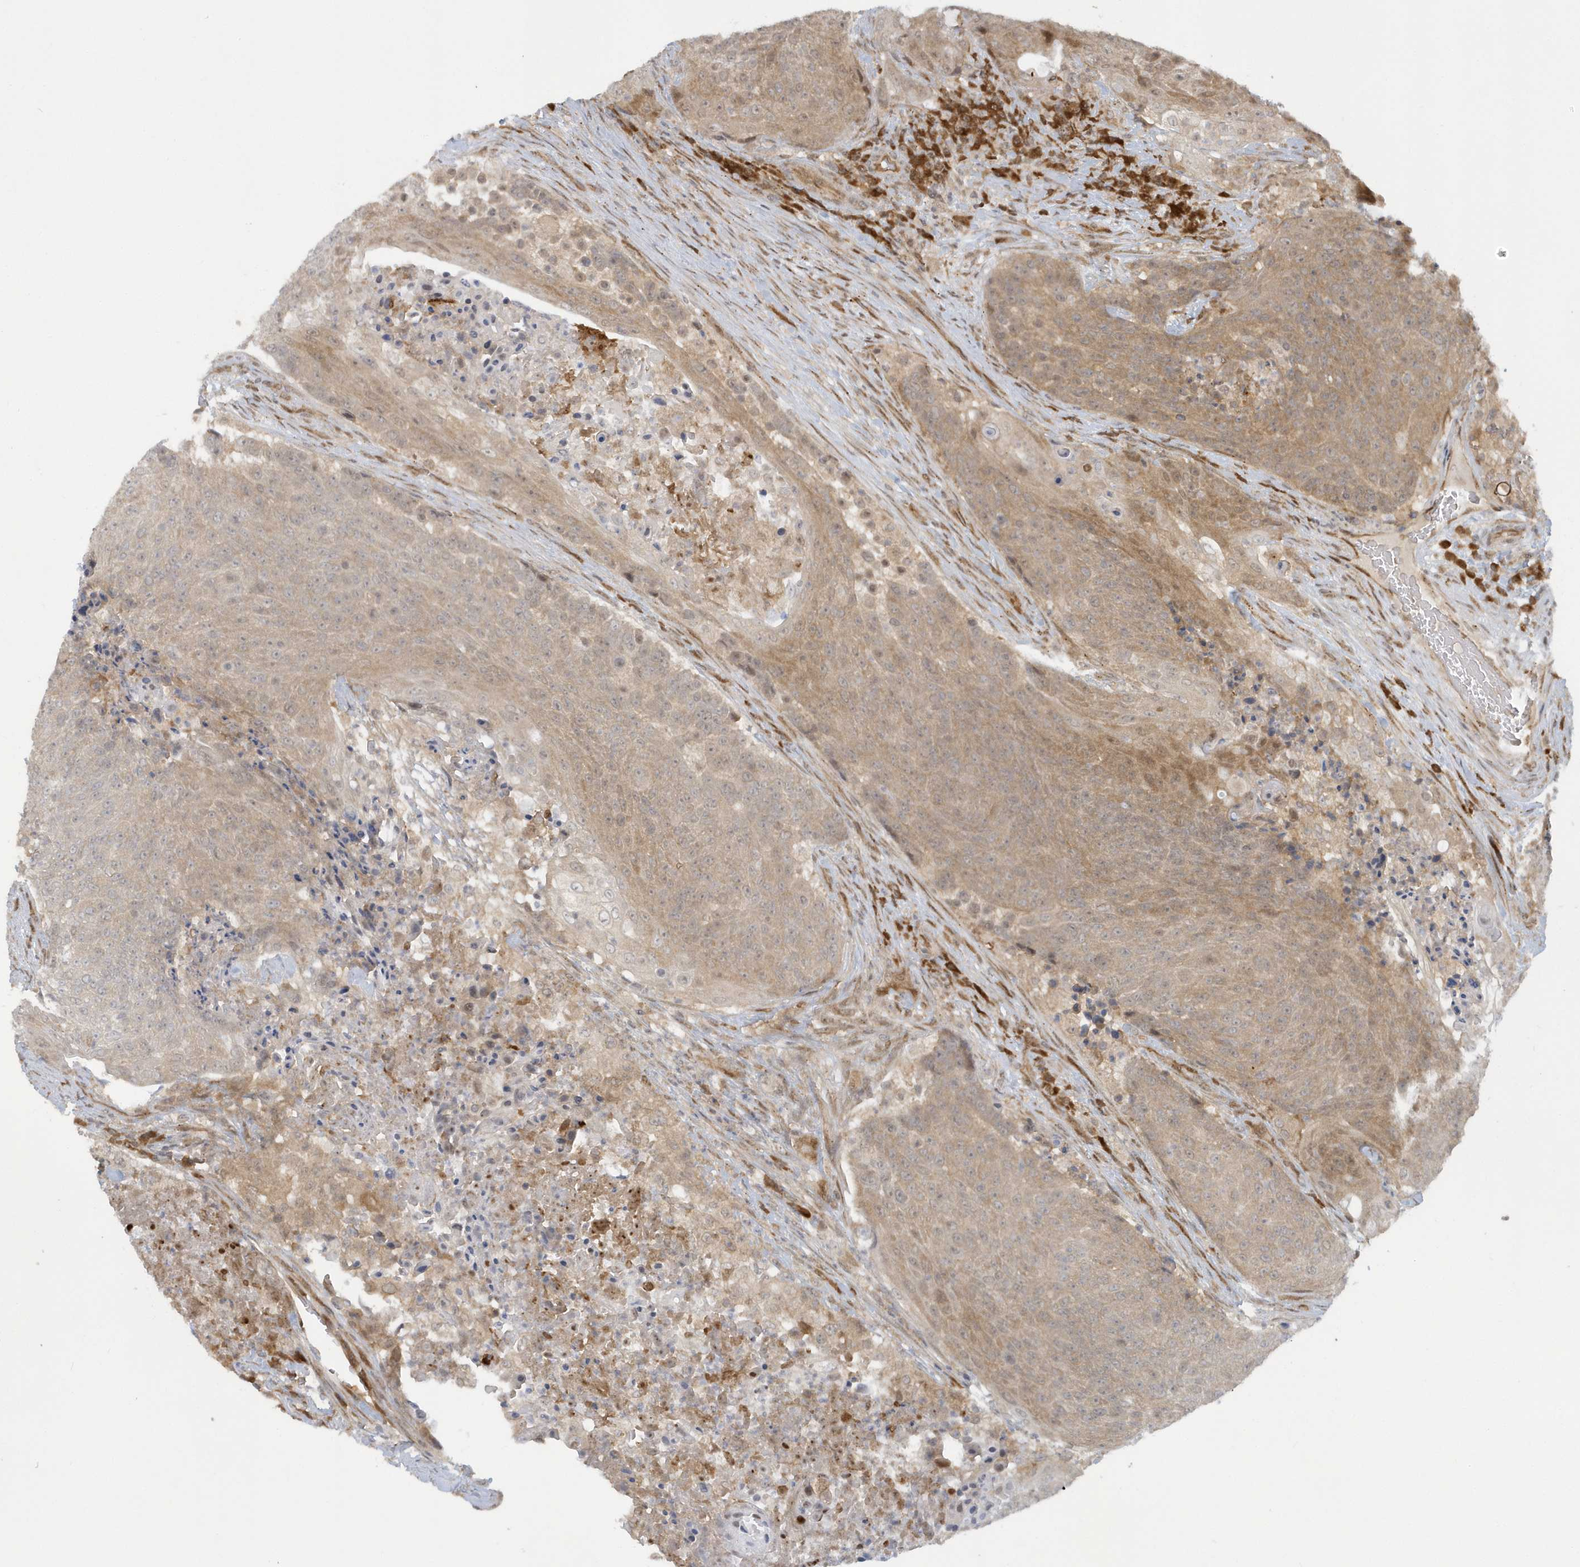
{"staining": {"intensity": "moderate", "quantity": "25%-75%", "location": "cytoplasmic/membranous"}, "tissue": "urothelial cancer", "cell_type": "Tumor cells", "image_type": "cancer", "snomed": [{"axis": "morphology", "description": "Urothelial carcinoma, High grade"}, {"axis": "topography", "description": "Urinary bladder"}], "caption": "Tumor cells reveal medium levels of moderate cytoplasmic/membranous positivity in about 25%-75% of cells in human urothelial carcinoma (high-grade).", "gene": "ATG4A", "patient": {"sex": "female", "age": 63}}